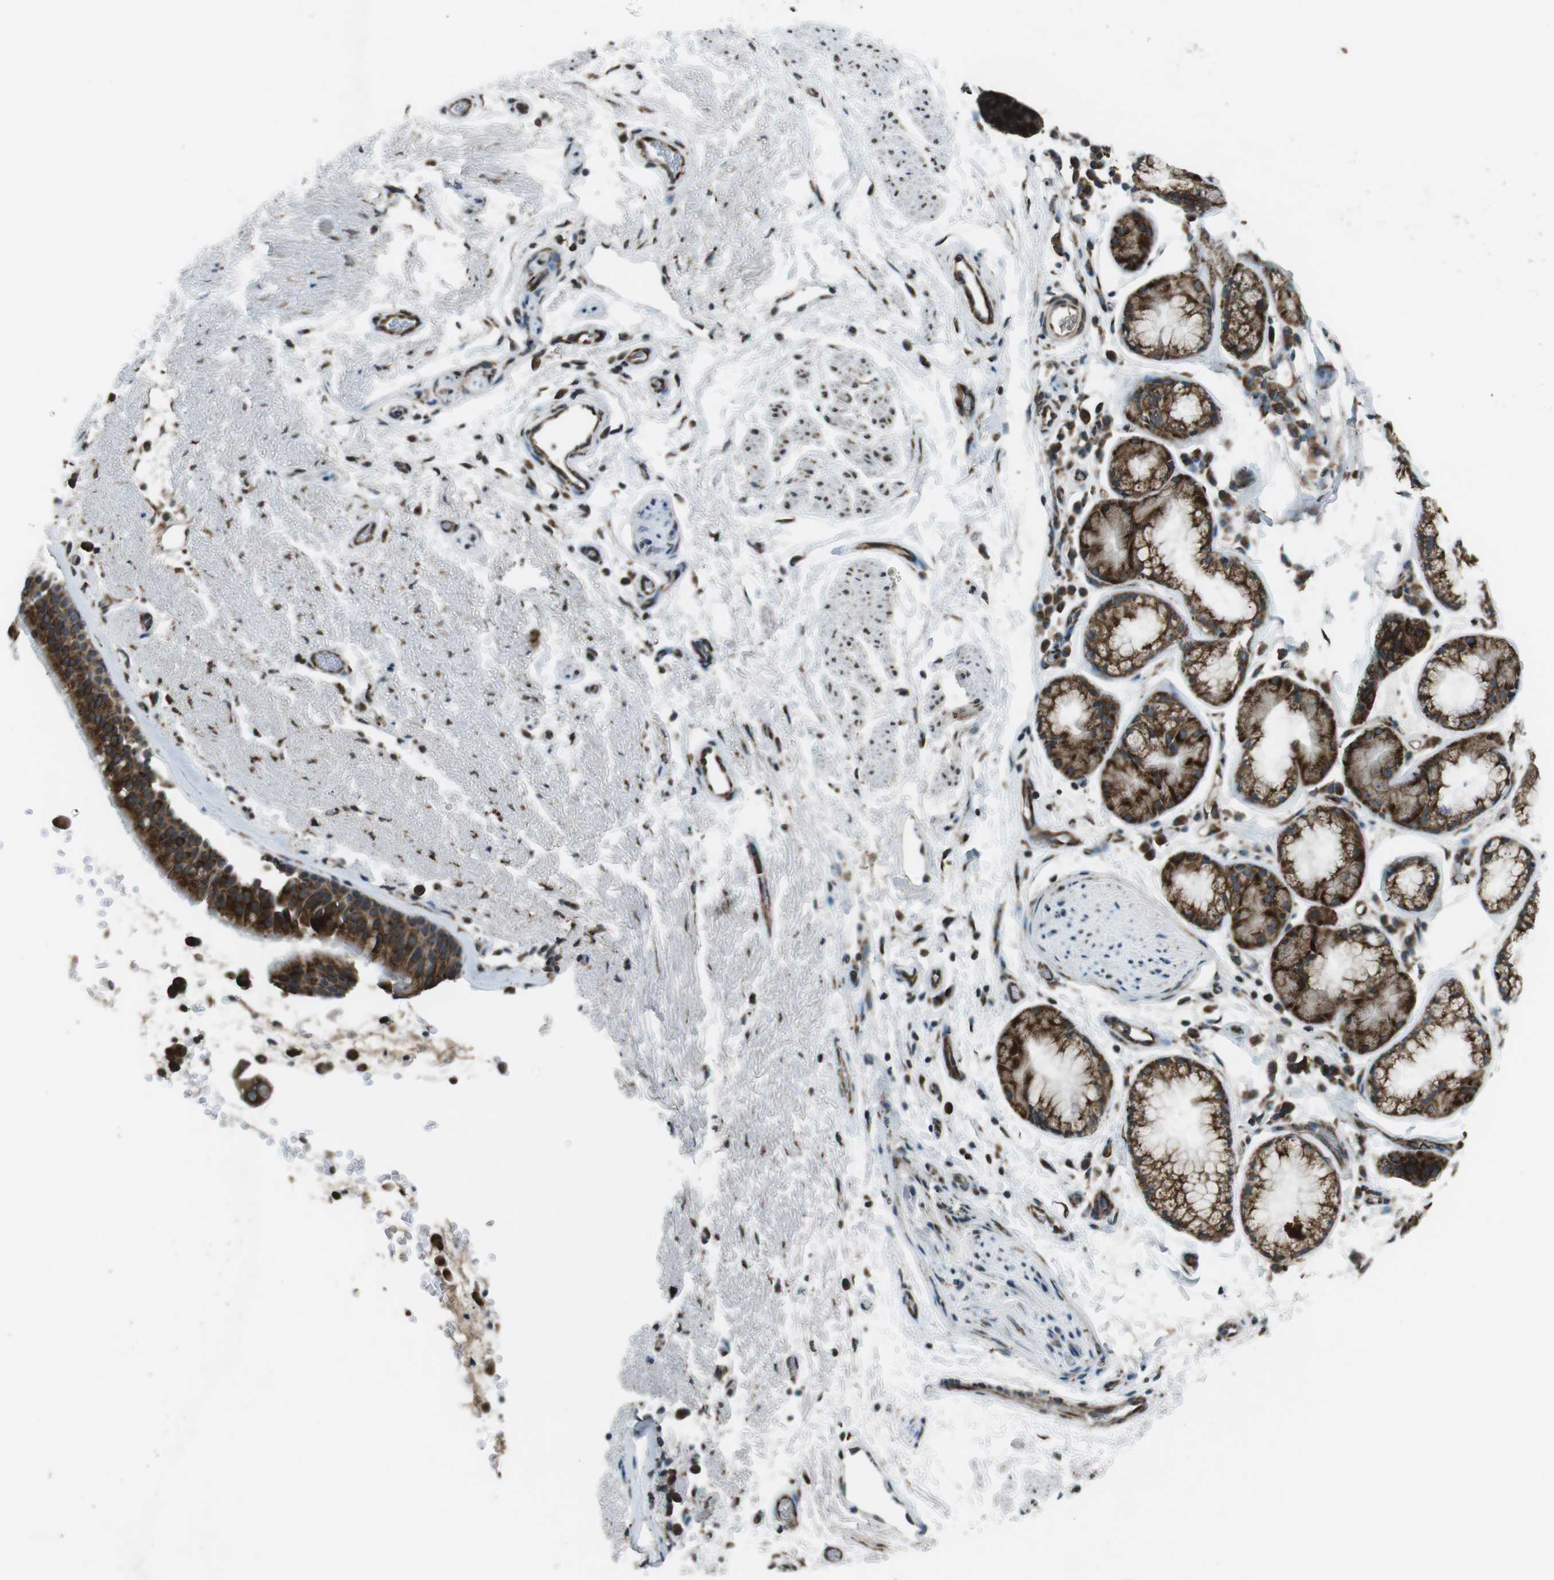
{"staining": {"intensity": "strong", "quantity": ">75%", "location": "cytoplasmic/membranous"}, "tissue": "bronchus", "cell_type": "Respiratory epithelial cells", "image_type": "normal", "snomed": [{"axis": "morphology", "description": "Normal tissue, NOS"}, {"axis": "topography", "description": "Bronchus"}], "caption": "This image reveals IHC staining of benign human bronchus, with high strong cytoplasmic/membranous positivity in about >75% of respiratory epithelial cells.", "gene": "KTN1", "patient": {"sex": "female", "age": 54}}